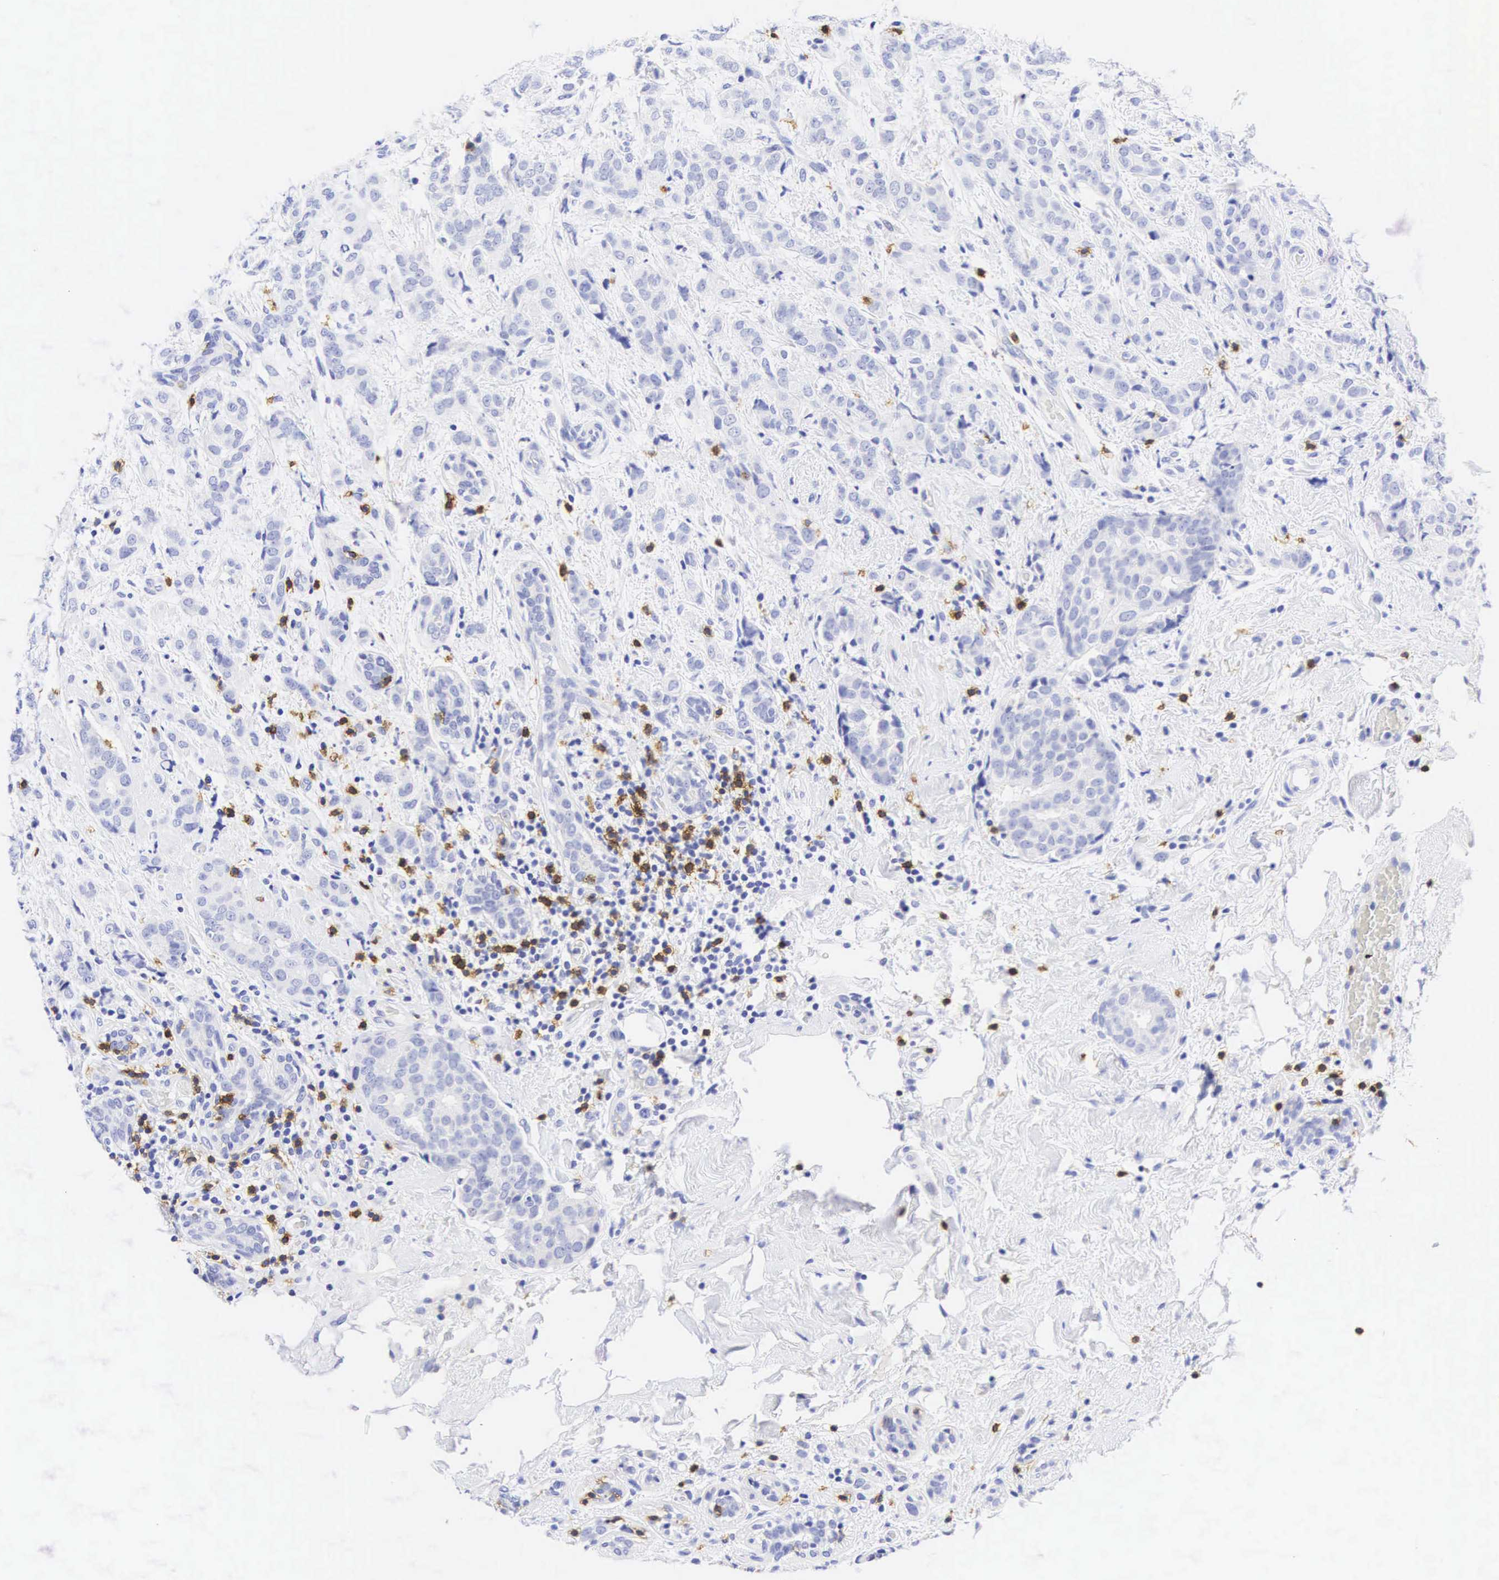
{"staining": {"intensity": "negative", "quantity": "none", "location": "none"}, "tissue": "breast cancer", "cell_type": "Tumor cells", "image_type": "cancer", "snomed": [{"axis": "morphology", "description": "Duct carcinoma"}, {"axis": "topography", "description": "Breast"}], "caption": "Tumor cells show no significant positivity in breast cancer. (DAB IHC visualized using brightfield microscopy, high magnification).", "gene": "CD8A", "patient": {"sex": "female", "age": 53}}